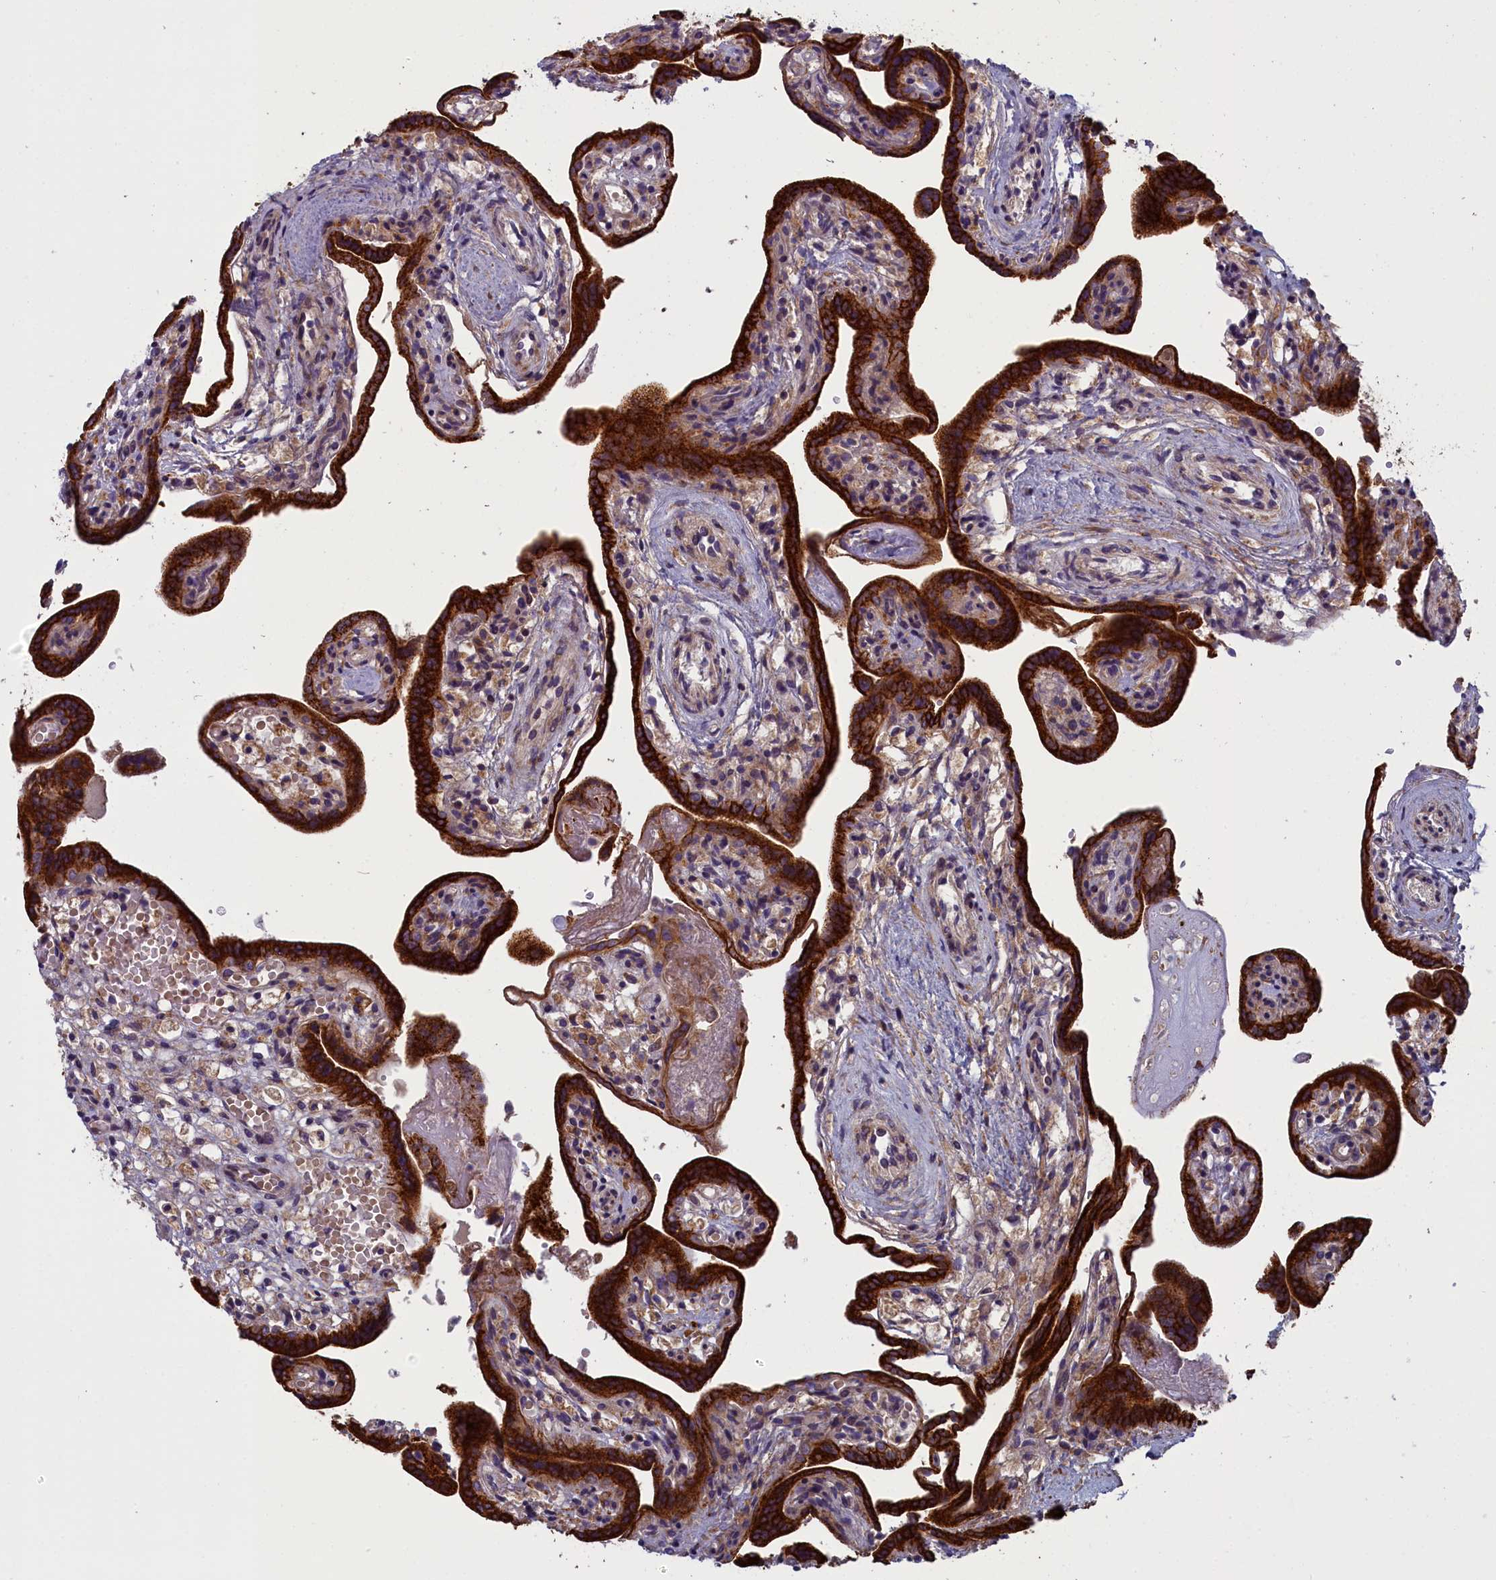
{"staining": {"intensity": "strong", "quantity": ">75%", "location": "cytoplasmic/membranous"}, "tissue": "placenta", "cell_type": "Trophoblastic cells", "image_type": "normal", "snomed": [{"axis": "morphology", "description": "Normal tissue, NOS"}, {"axis": "topography", "description": "Placenta"}], "caption": "Brown immunohistochemical staining in unremarkable human placenta displays strong cytoplasmic/membranous positivity in approximately >75% of trophoblastic cells. (Stains: DAB (3,3'-diaminobenzidine) in brown, nuclei in blue, Microscopy: brightfield microscopy at high magnification).", "gene": "ANKRD39", "patient": {"sex": "female", "age": 37}}